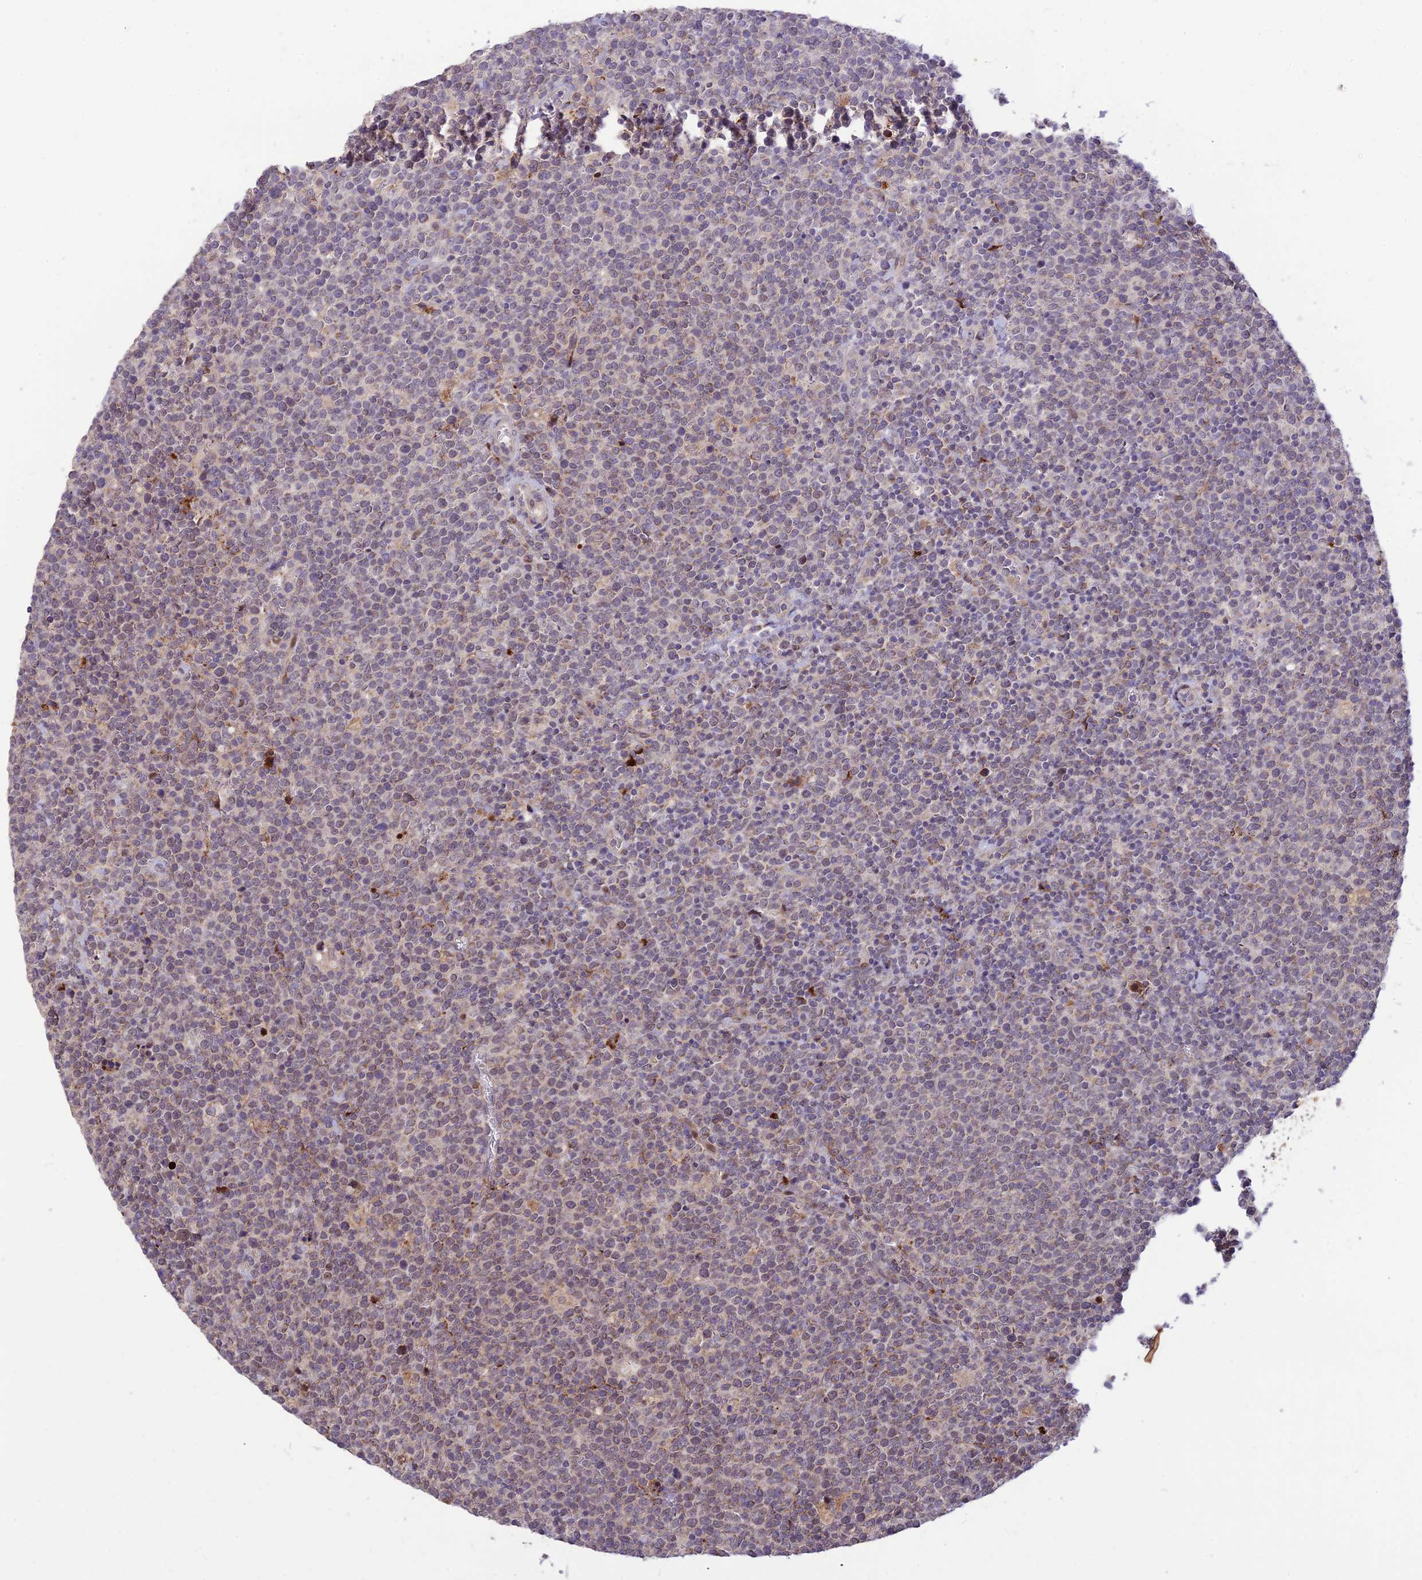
{"staining": {"intensity": "weak", "quantity": "<25%", "location": "cytoplasmic/membranous"}, "tissue": "lymphoma", "cell_type": "Tumor cells", "image_type": "cancer", "snomed": [{"axis": "morphology", "description": "Malignant lymphoma, non-Hodgkin's type, High grade"}, {"axis": "topography", "description": "Lymph node"}], "caption": "Immunohistochemistry of human lymphoma reveals no positivity in tumor cells.", "gene": "ASPDH", "patient": {"sex": "male", "age": 61}}